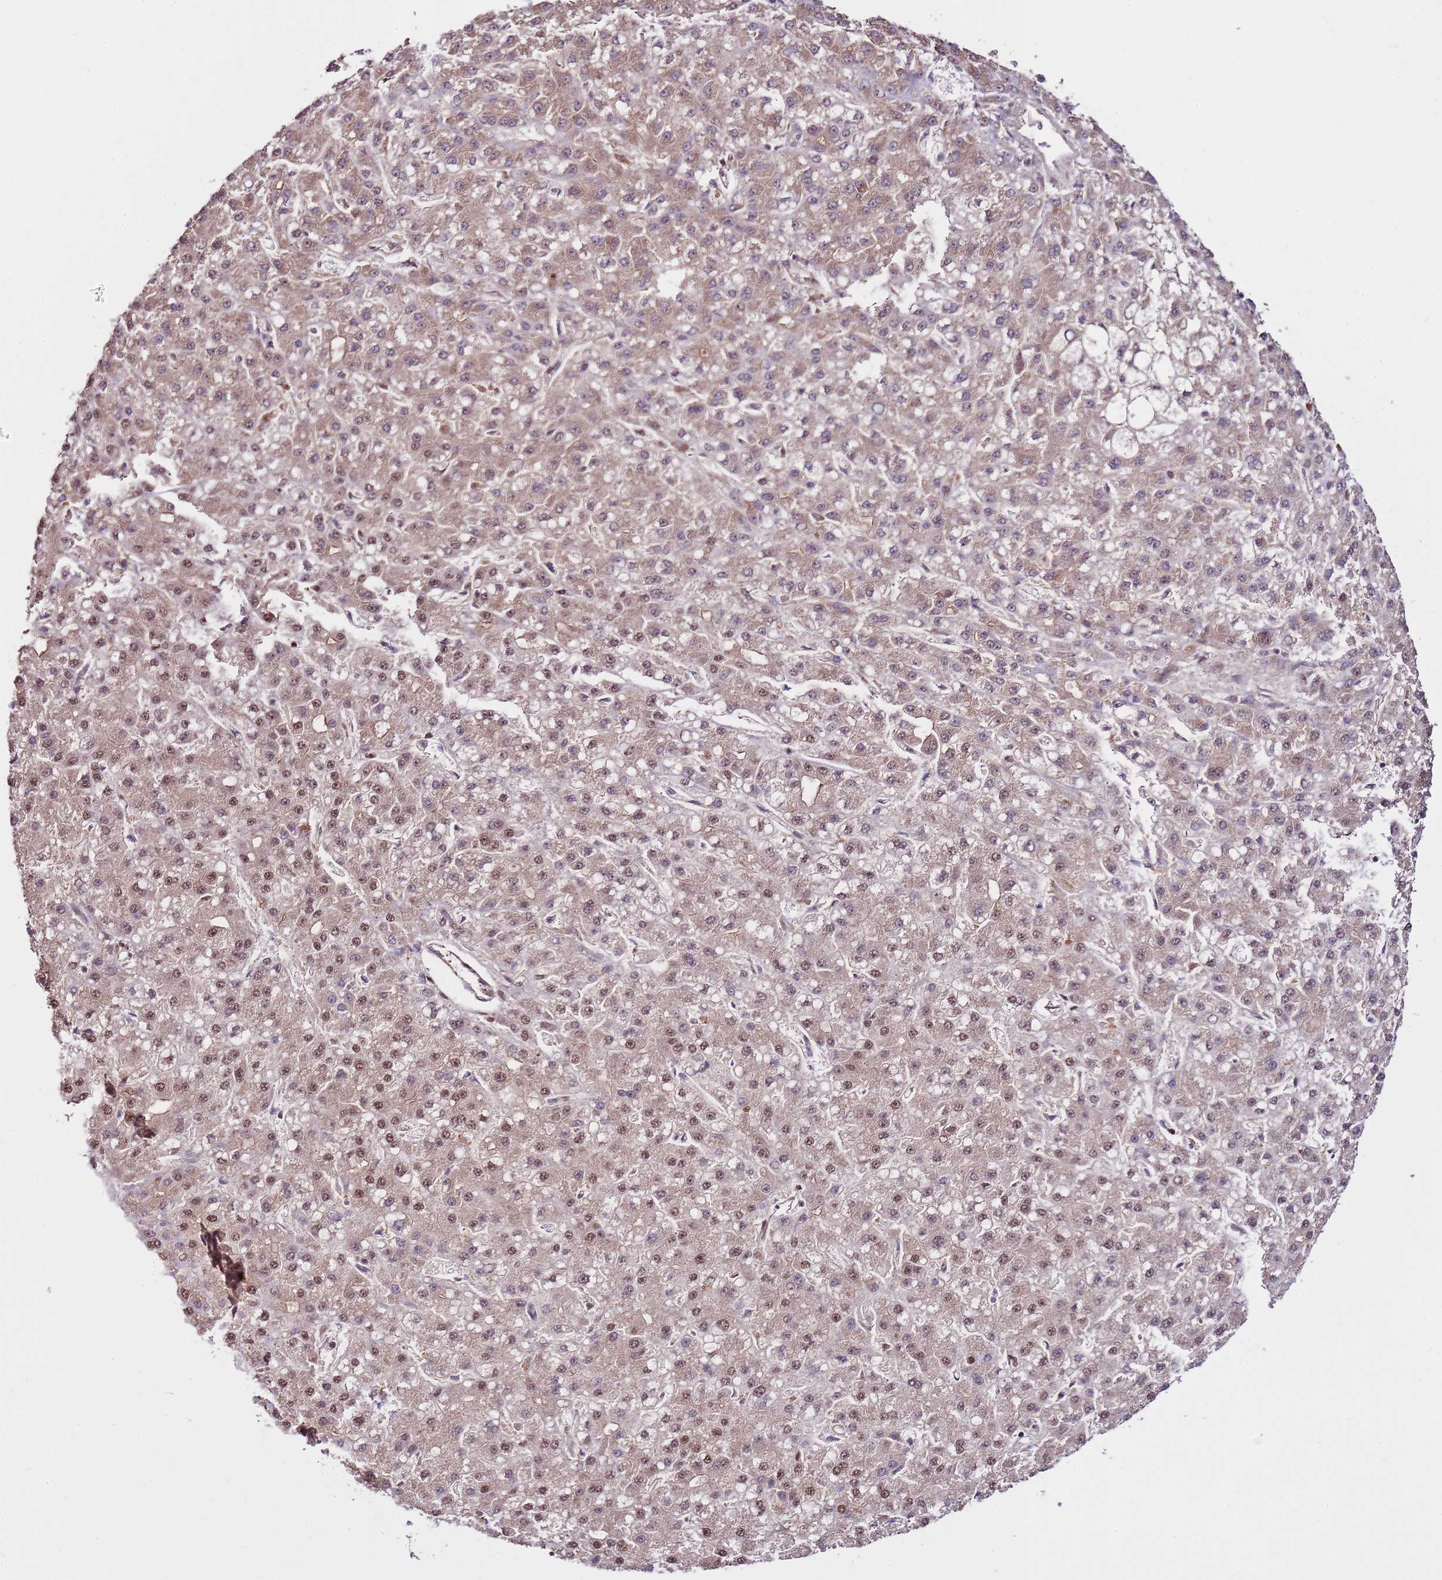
{"staining": {"intensity": "moderate", "quantity": "<25%", "location": "cytoplasmic/membranous,nuclear"}, "tissue": "liver cancer", "cell_type": "Tumor cells", "image_type": "cancer", "snomed": [{"axis": "morphology", "description": "Carcinoma, Hepatocellular, NOS"}, {"axis": "topography", "description": "Liver"}], "caption": "Tumor cells reveal low levels of moderate cytoplasmic/membranous and nuclear positivity in about <25% of cells in human liver cancer (hepatocellular carcinoma).", "gene": "ZBTB12", "patient": {"sex": "male", "age": 67}}